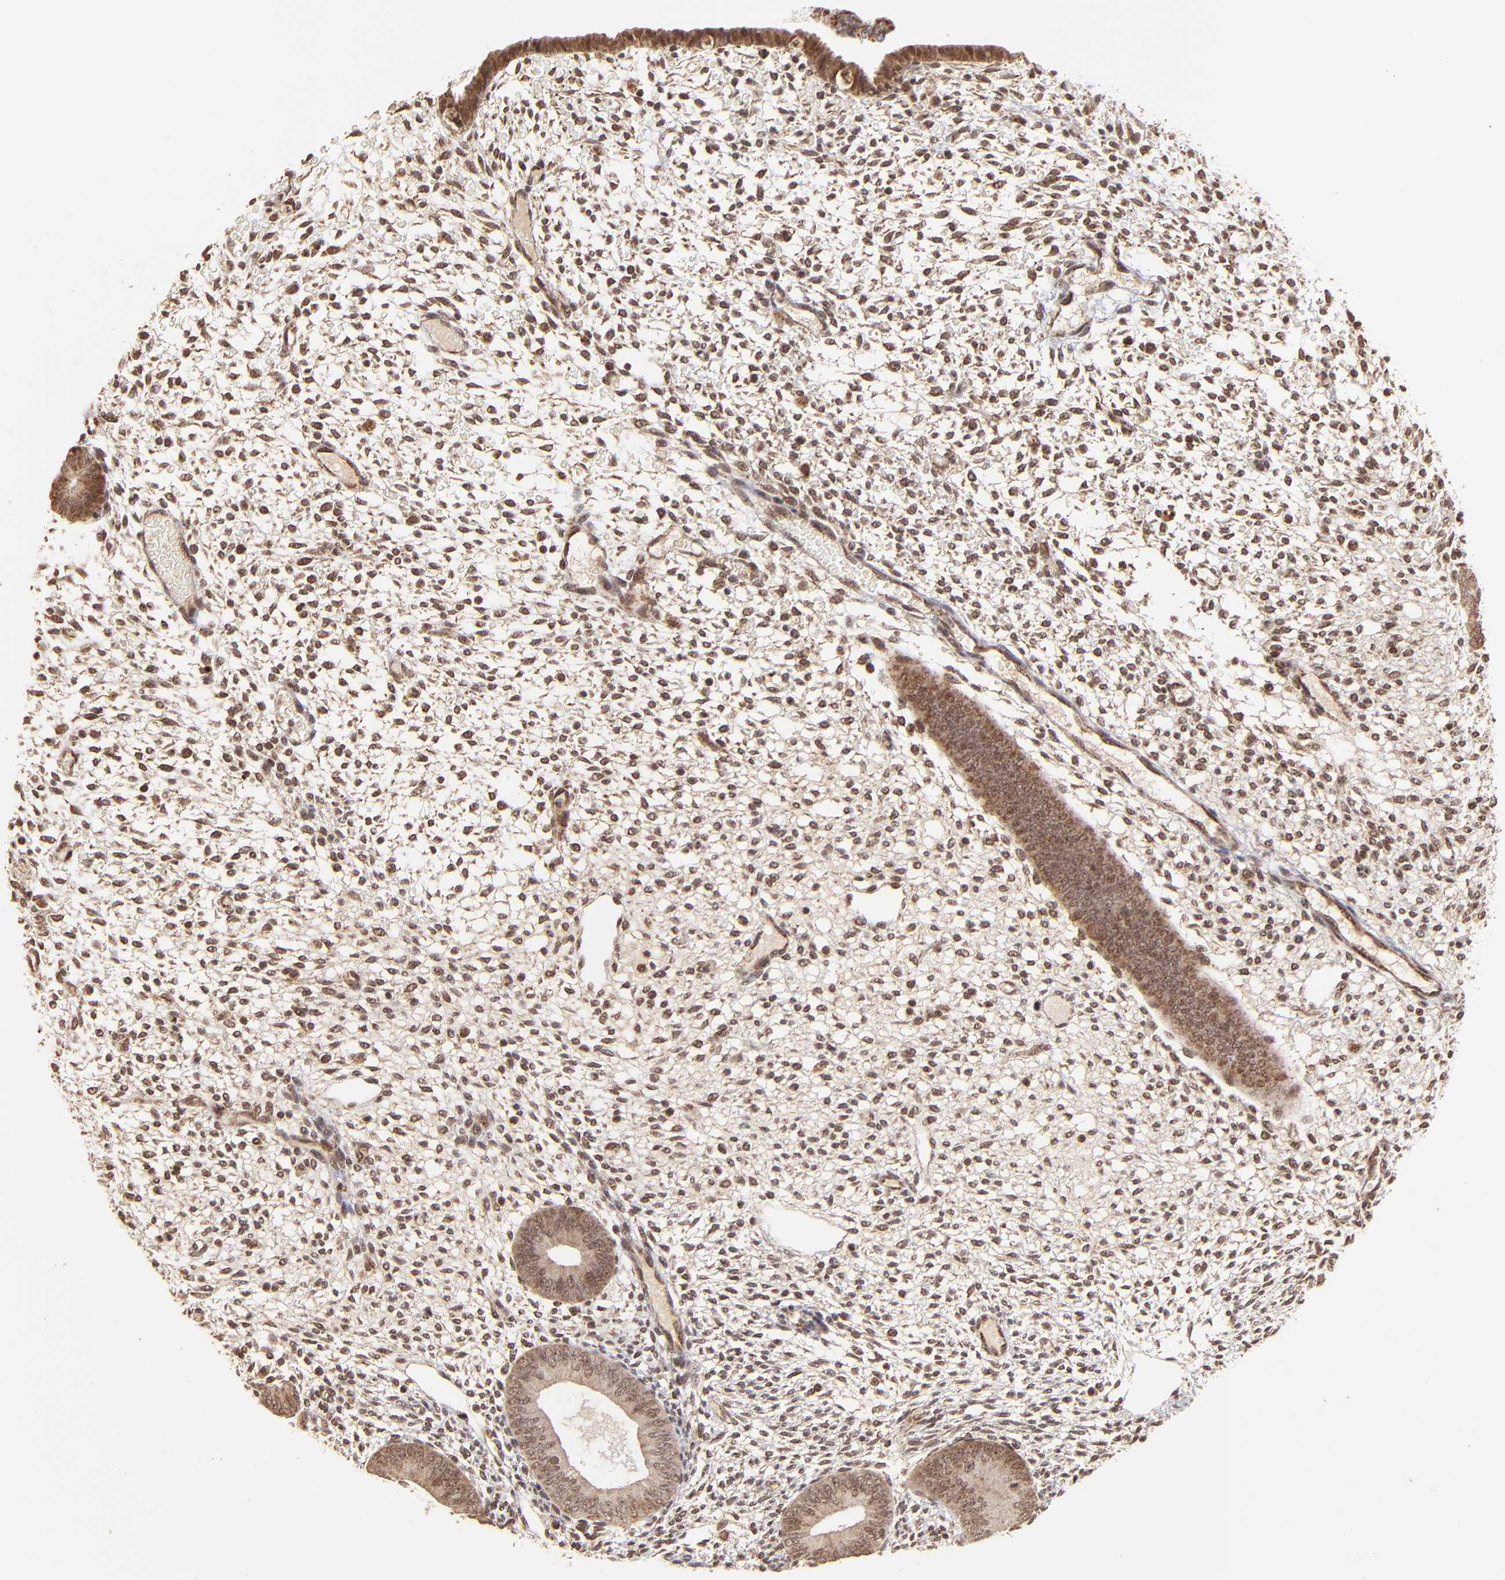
{"staining": {"intensity": "moderate", "quantity": ">75%", "location": "nuclear"}, "tissue": "endometrium", "cell_type": "Cells in endometrial stroma", "image_type": "normal", "snomed": [{"axis": "morphology", "description": "Normal tissue, NOS"}, {"axis": "topography", "description": "Endometrium"}], "caption": "Unremarkable endometrium was stained to show a protein in brown. There is medium levels of moderate nuclear expression in about >75% of cells in endometrial stroma. The staining was performed using DAB to visualize the protein expression in brown, while the nuclei were stained in blue with hematoxylin (Magnification: 20x).", "gene": "MED15", "patient": {"sex": "female", "age": 42}}